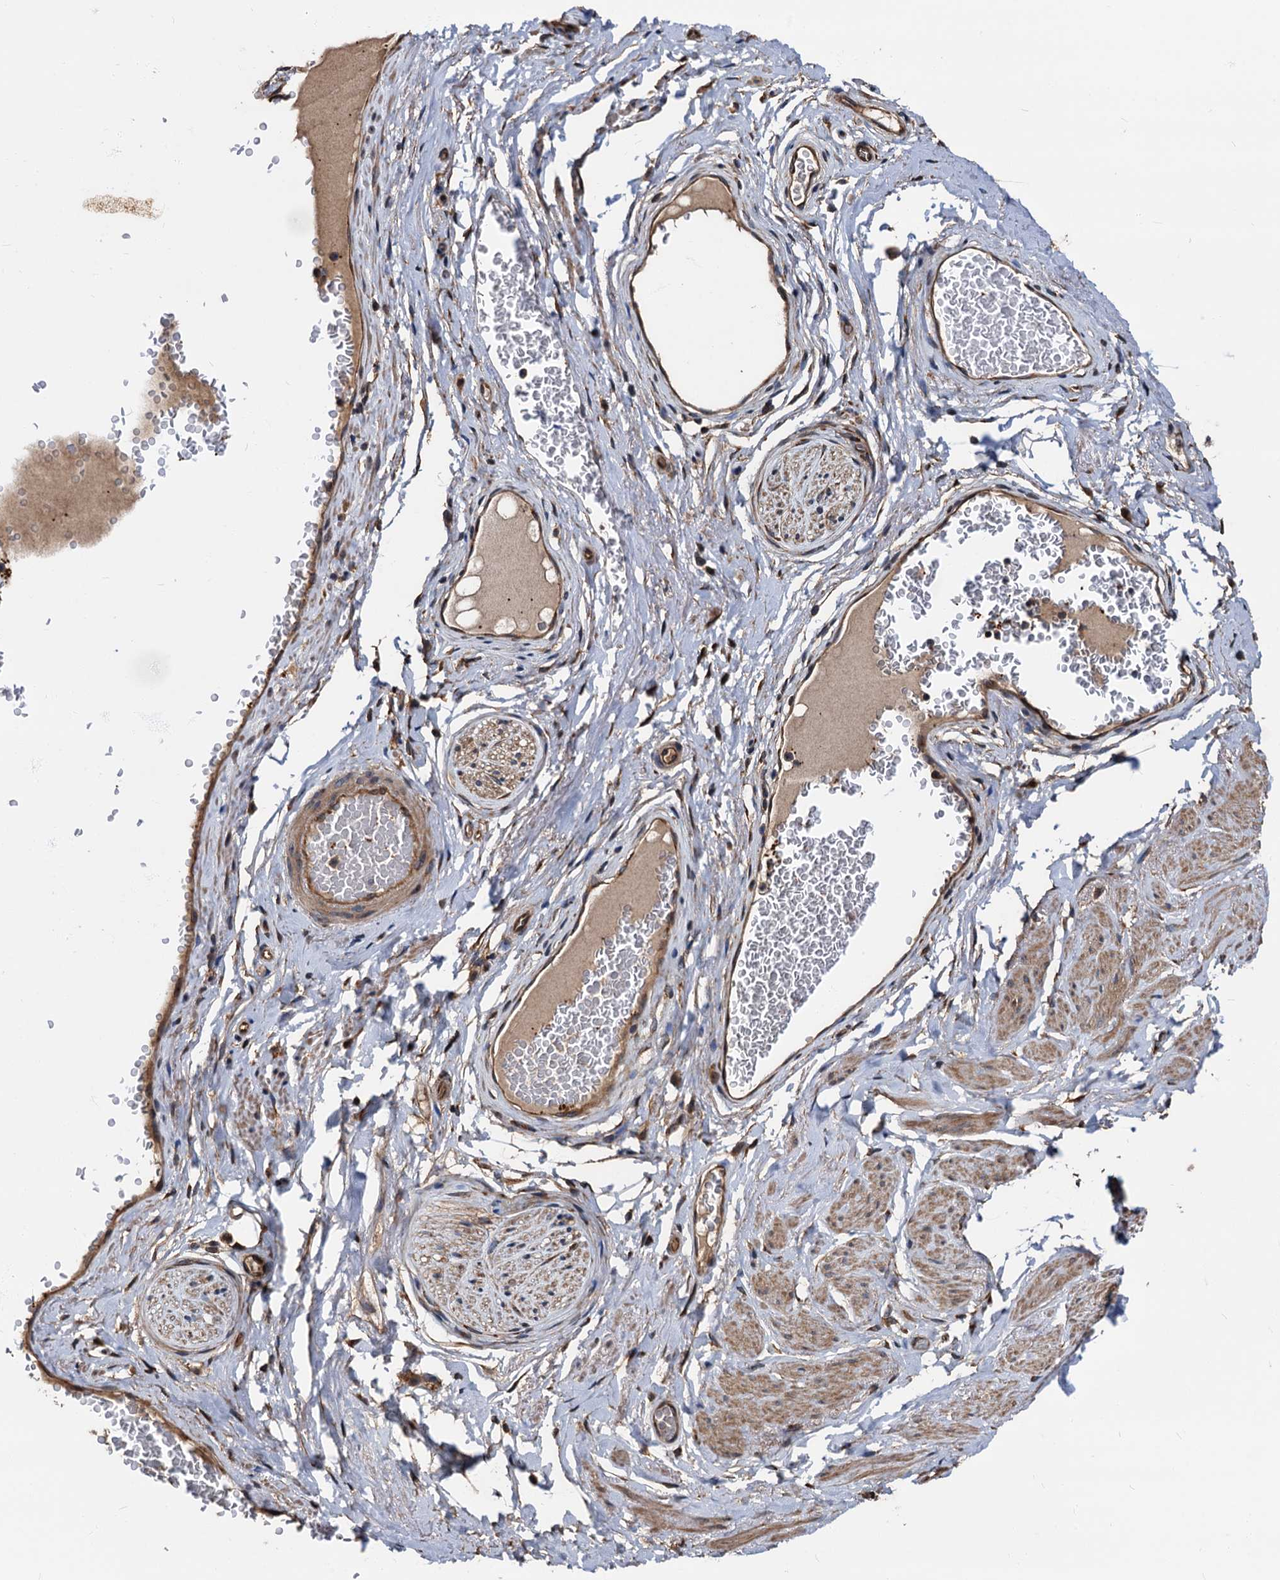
{"staining": {"intensity": "strong", "quantity": "25%-75%", "location": "cytoplasmic/membranous"}, "tissue": "adipose tissue", "cell_type": "Adipocytes", "image_type": "normal", "snomed": [{"axis": "morphology", "description": "Normal tissue, NOS"}, {"axis": "morphology", "description": "Adenocarcinoma, NOS"}, {"axis": "topography", "description": "Rectum"}, {"axis": "topography", "description": "Vagina"}, {"axis": "topography", "description": "Peripheral nerve tissue"}], "caption": "Strong cytoplasmic/membranous protein positivity is identified in about 25%-75% of adipocytes in adipose tissue.", "gene": "PEX5", "patient": {"sex": "female", "age": 71}}